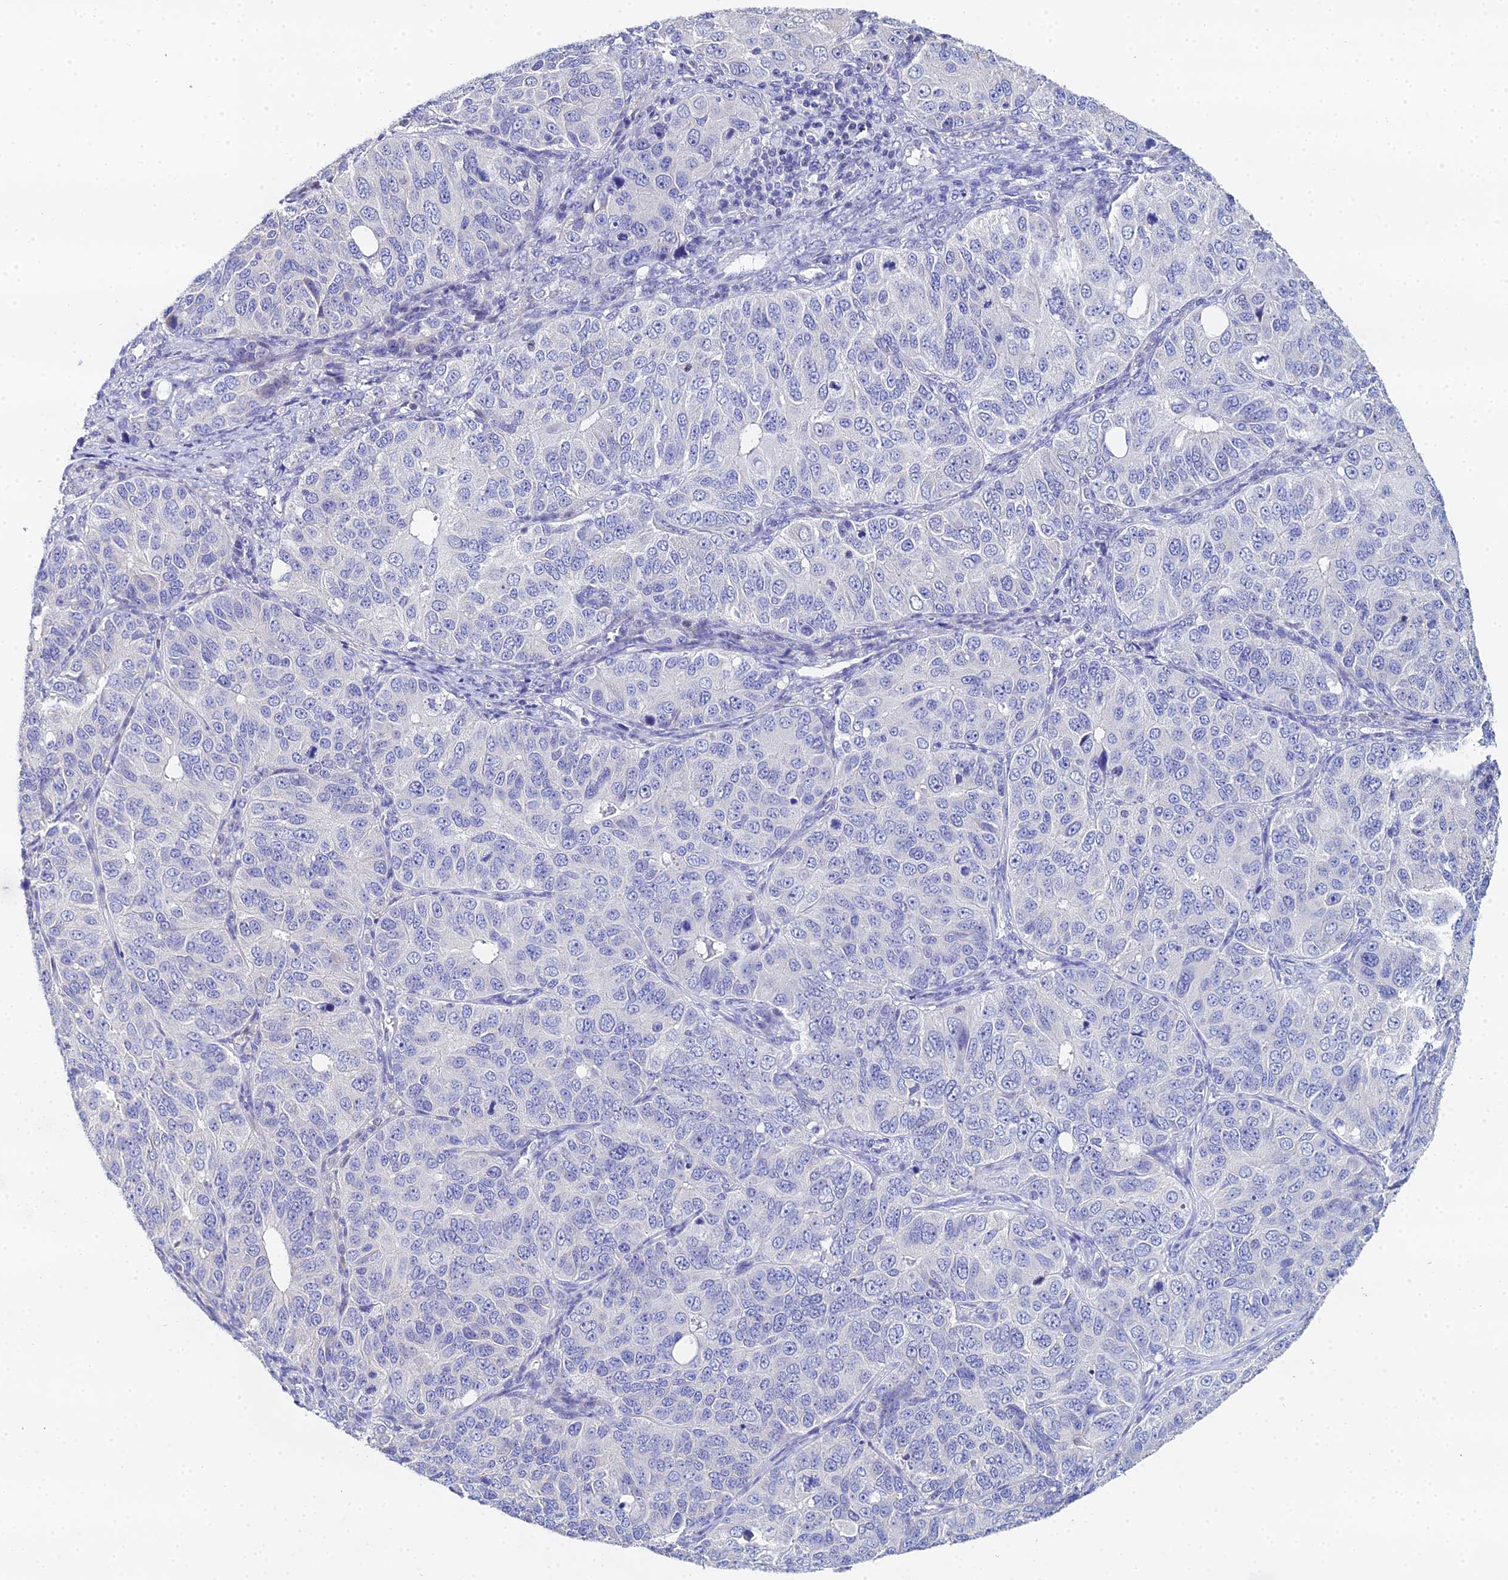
{"staining": {"intensity": "negative", "quantity": "none", "location": "none"}, "tissue": "ovarian cancer", "cell_type": "Tumor cells", "image_type": "cancer", "snomed": [{"axis": "morphology", "description": "Carcinoma, endometroid"}, {"axis": "topography", "description": "Ovary"}], "caption": "DAB (3,3'-diaminobenzidine) immunohistochemical staining of human ovarian cancer (endometroid carcinoma) demonstrates no significant expression in tumor cells. (Brightfield microscopy of DAB (3,3'-diaminobenzidine) IHC at high magnification).", "gene": "OCM", "patient": {"sex": "female", "age": 51}}